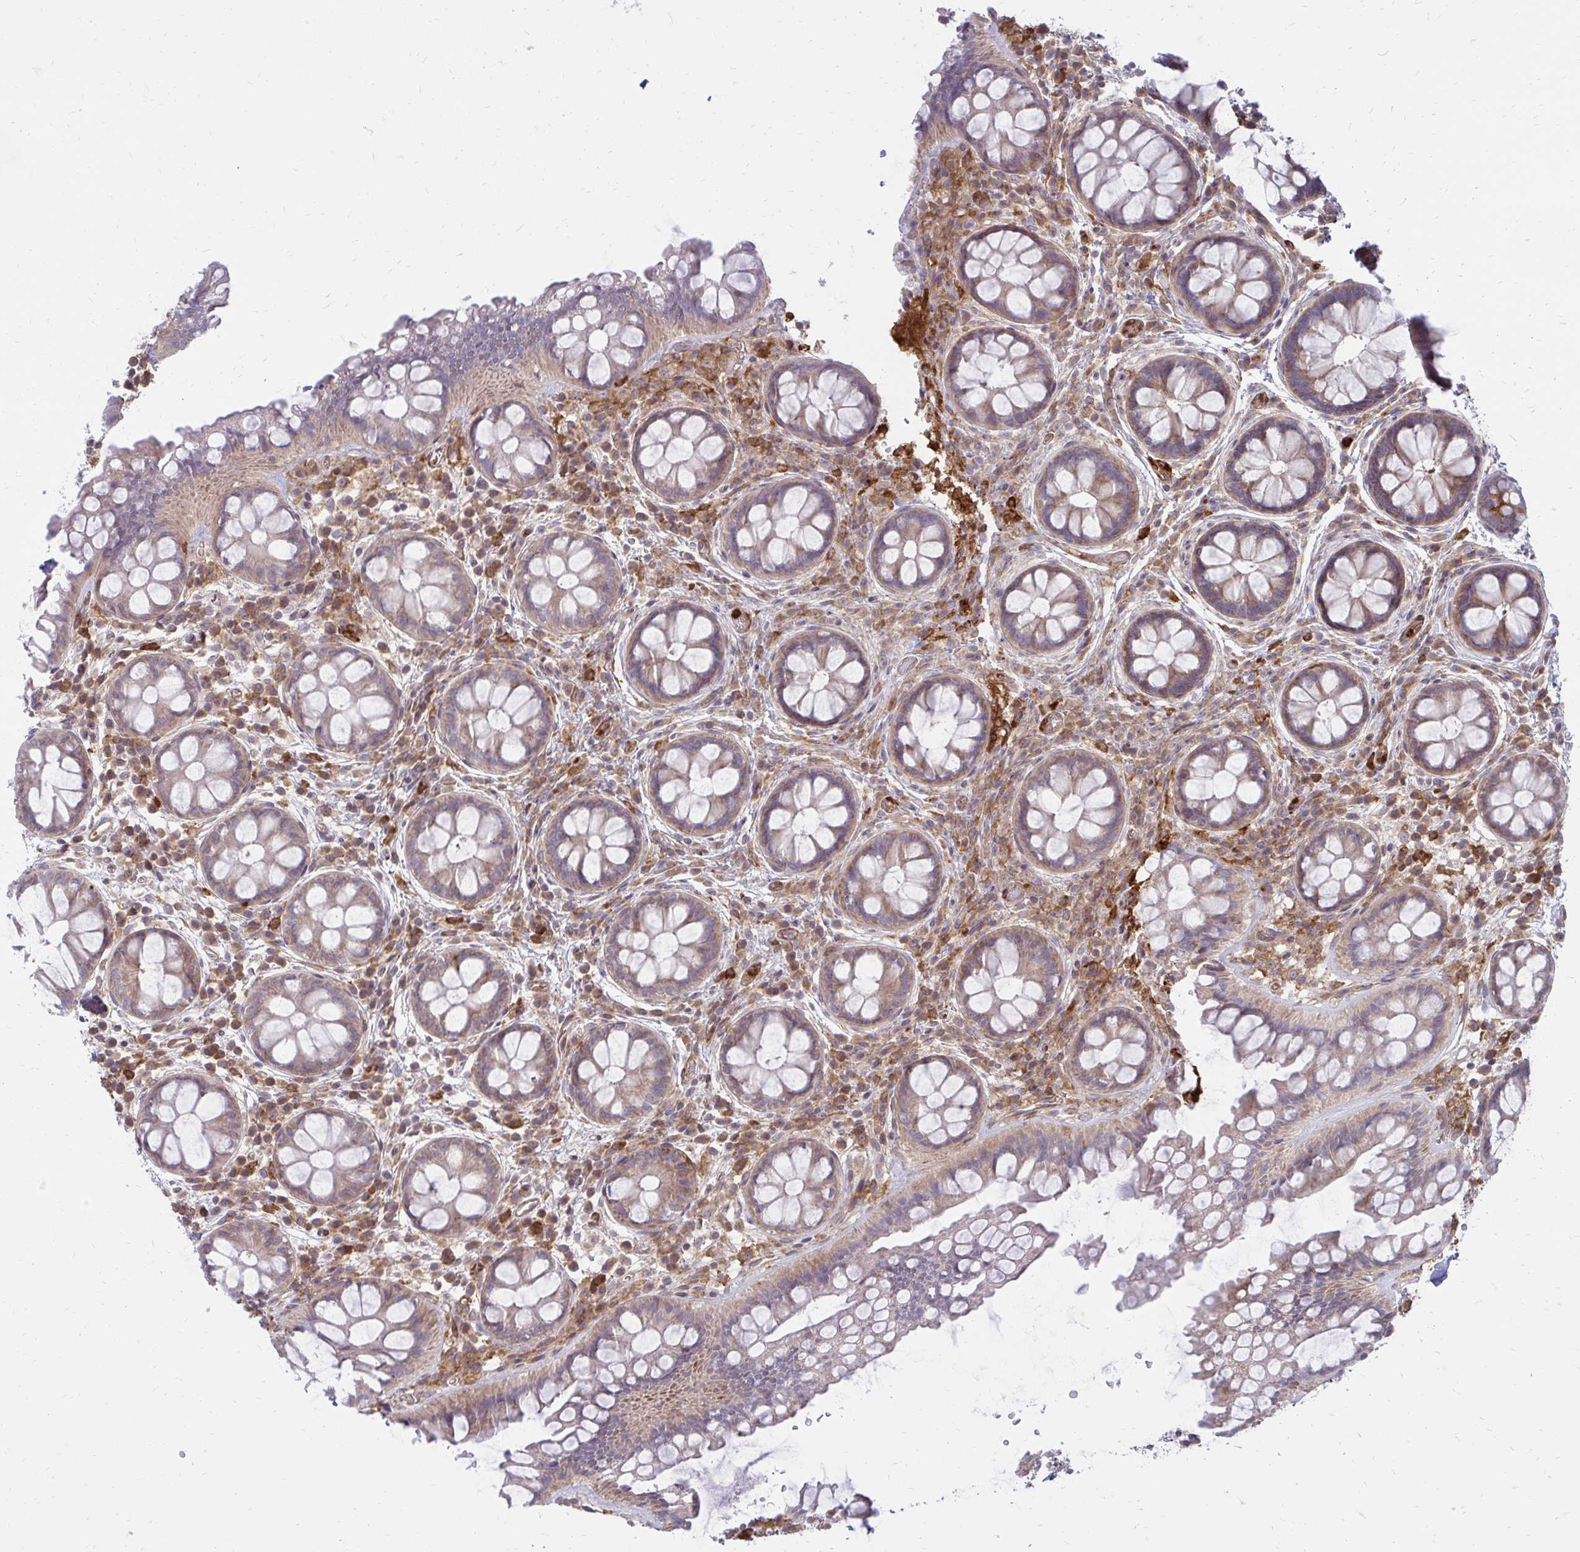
{"staining": {"intensity": "weak", "quantity": "25%-75%", "location": "cytoplasmic/membranous"}, "tissue": "rectum", "cell_type": "Glandular cells", "image_type": "normal", "snomed": [{"axis": "morphology", "description": "Normal tissue, NOS"}, {"axis": "topography", "description": "Rectum"}], "caption": "Rectum stained with DAB immunohistochemistry displays low levels of weak cytoplasmic/membranous positivity in about 25%-75% of glandular cells.", "gene": "ASAP1", "patient": {"sex": "female", "age": 69}}